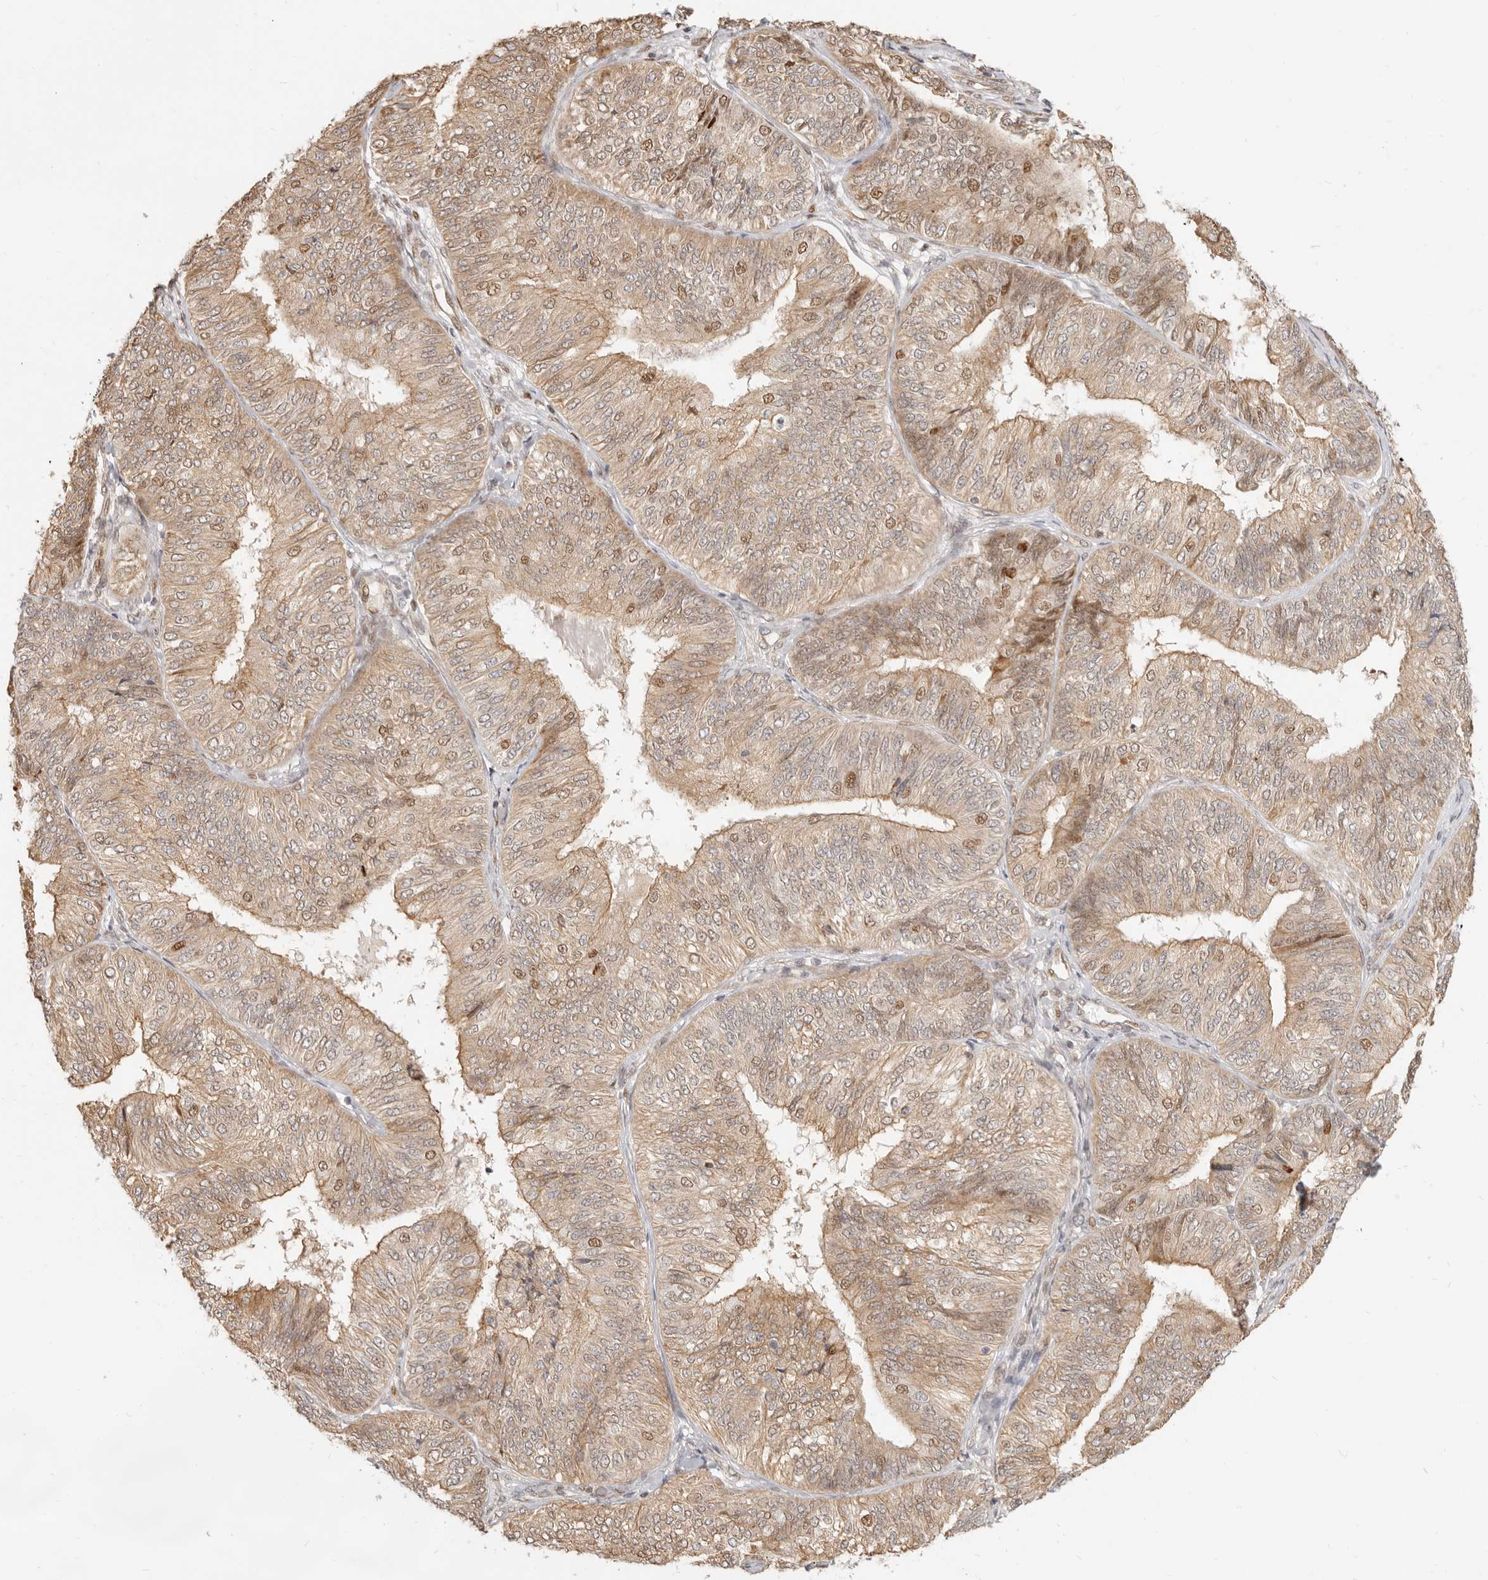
{"staining": {"intensity": "weak", "quantity": ">75%", "location": "cytoplasmic/membranous,nuclear"}, "tissue": "endometrial cancer", "cell_type": "Tumor cells", "image_type": "cancer", "snomed": [{"axis": "morphology", "description": "Adenocarcinoma, NOS"}, {"axis": "topography", "description": "Endometrium"}], "caption": "High-power microscopy captured an IHC image of endometrial cancer, revealing weak cytoplasmic/membranous and nuclear positivity in about >75% of tumor cells. (DAB (3,3'-diaminobenzidine) IHC with brightfield microscopy, high magnification).", "gene": "TUFT1", "patient": {"sex": "female", "age": 58}}